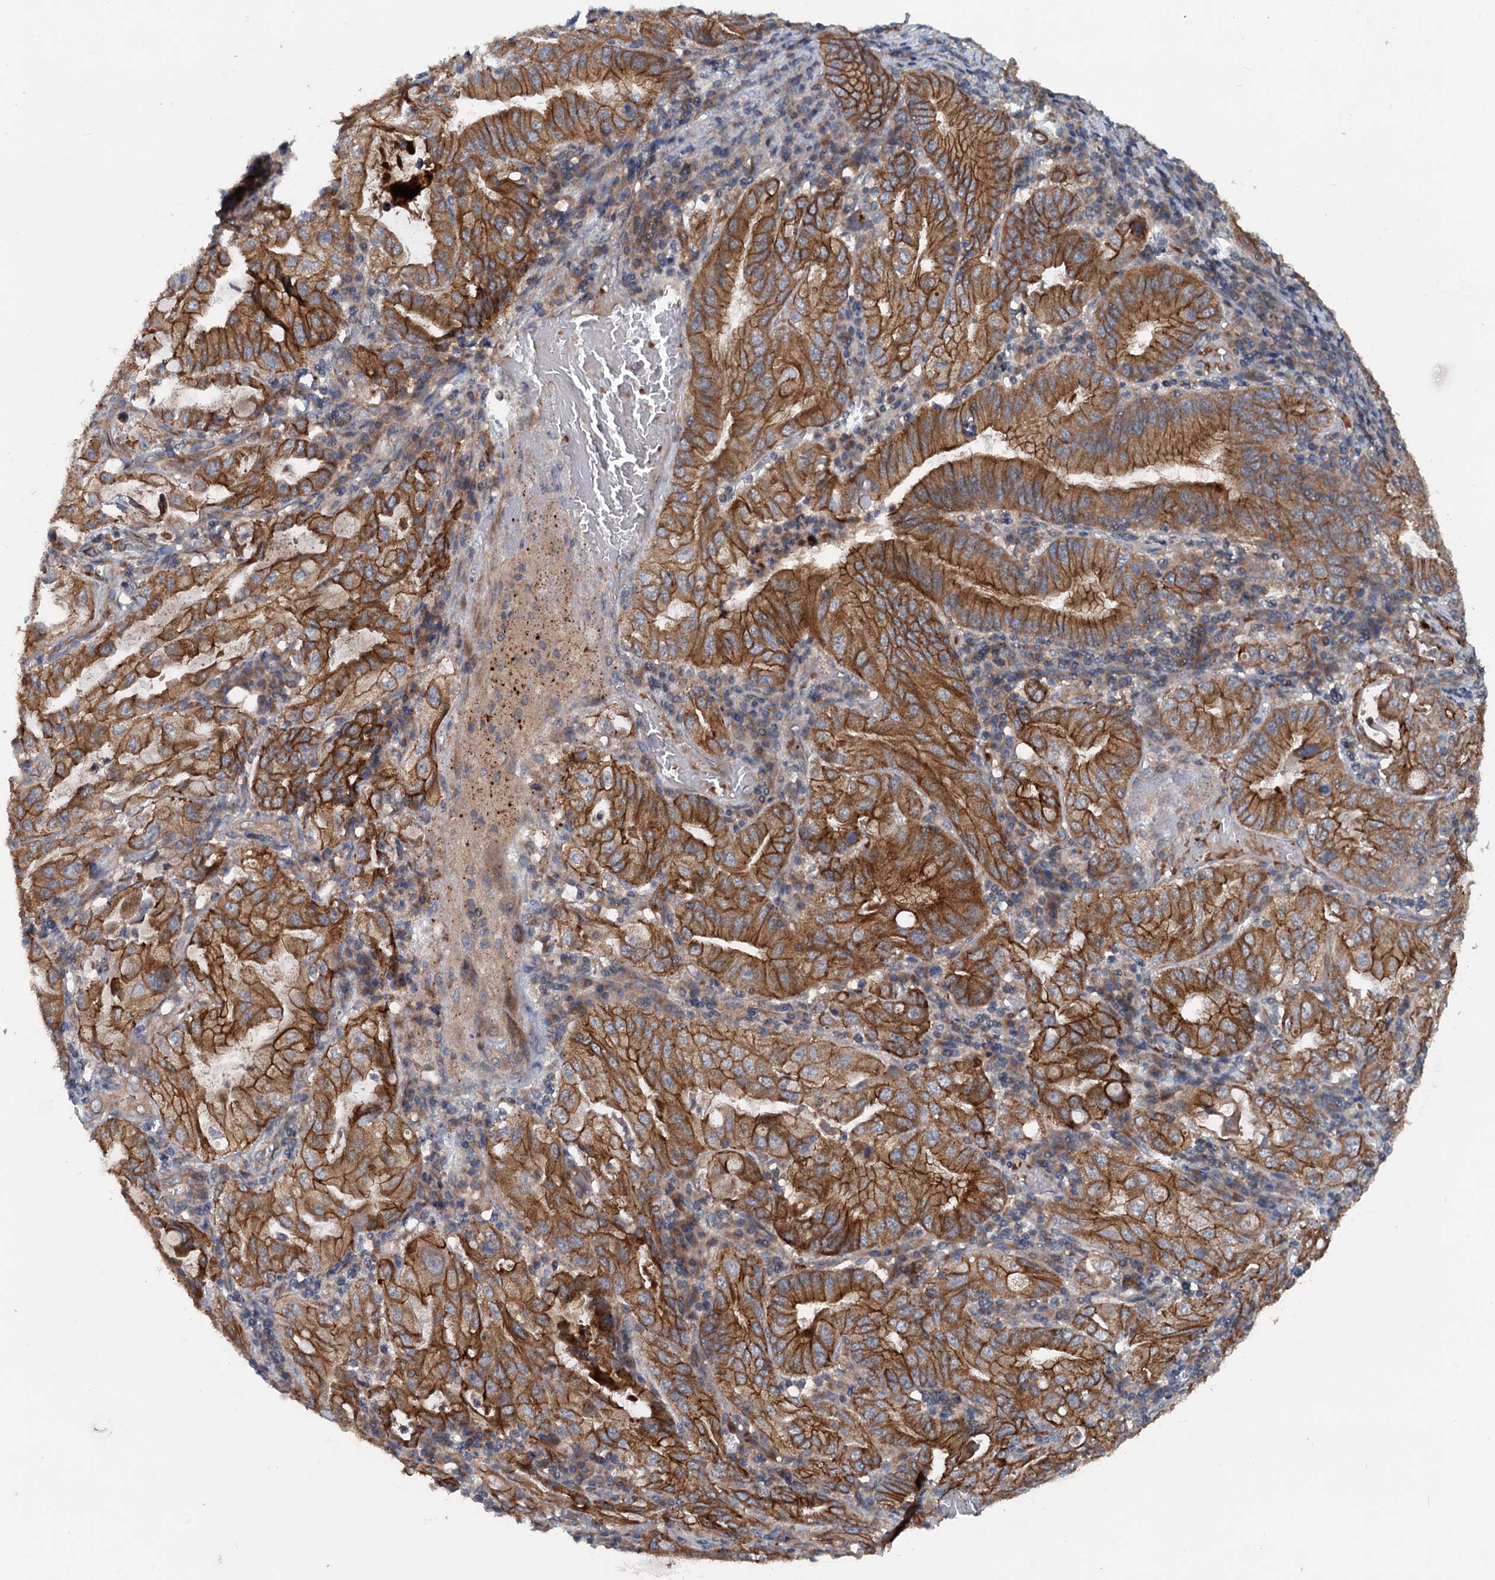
{"staining": {"intensity": "strong", "quantity": ">75%", "location": "cytoplasmic/membranous"}, "tissue": "stomach cancer", "cell_type": "Tumor cells", "image_type": "cancer", "snomed": [{"axis": "morphology", "description": "Normal tissue, NOS"}, {"axis": "morphology", "description": "Adenocarcinoma, NOS"}, {"axis": "topography", "description": "Esophagus"}, {"axis": "topography", "description": "Stomach, upper"}, {"axis": "topography", "description": "Peripheral nerve tissue"}], "caption": "Strong cytoplasmic/membranous protein expression is appreciated in approximately >75% of tumor cells in stomach cancer (adenocarcinoma). The staining is performed using DAB brown chromogen to label protein expression. The nuclei are counter-stained blue using hematoxylin.", "gene": "N4BP2L2", "patient": {"sex": "male", "age": 62}}